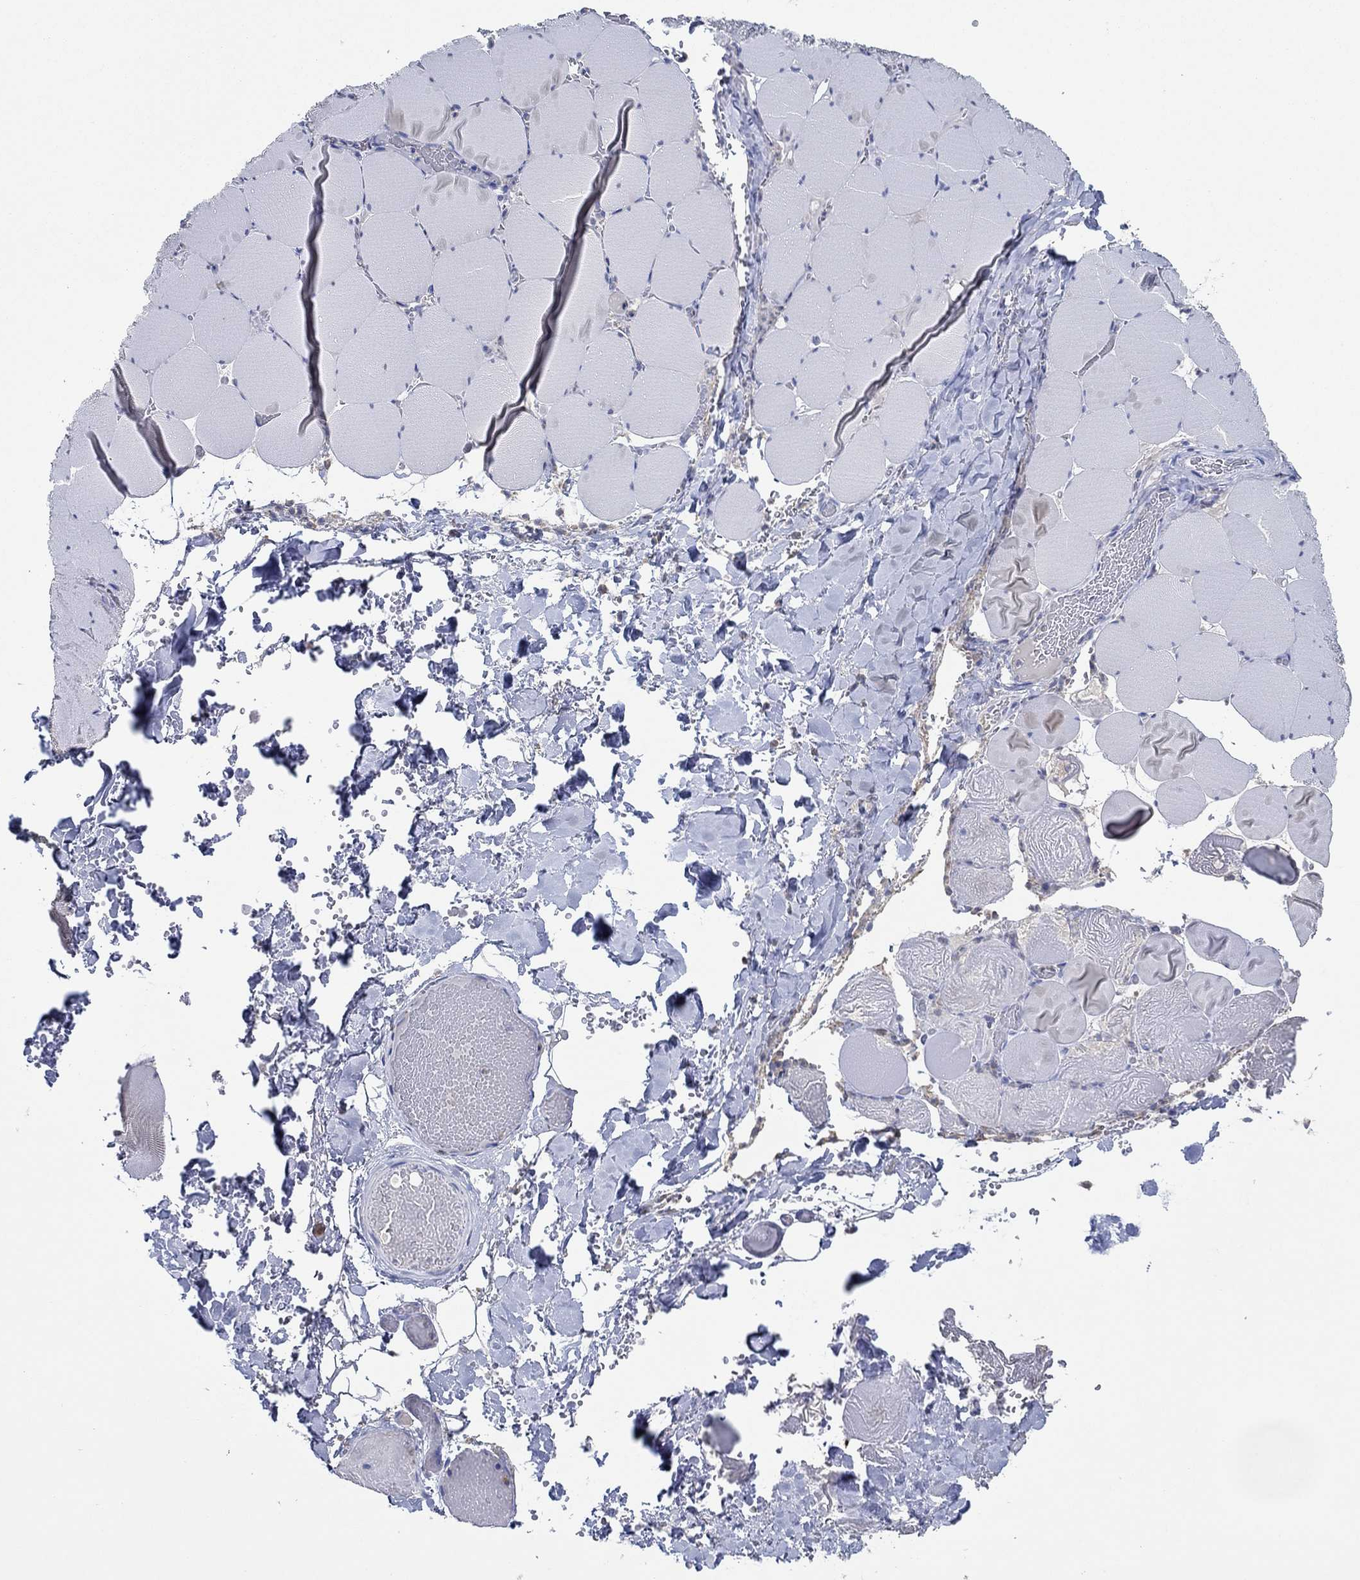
{"staining": {"intensity": "negative", "quantity": "none", "location": "none"}, "tissue": "skeletal muscle", "cell_type": "Myocytes", "image_type": "normal", "snomed": [{"axis": "morphology", "description": "Normal tissue, NOS"}, {"axis": "morphology", "description": "Malignant melanoma, Metastatic site"}, {"axis": "topography", "description": "Skeletal muscle"}], "caption": "Photomicrograph shows no protein staining in myocytes of unremarkable skeletal muscle.", "gene": "CPM", "patient": {"sex": "male", "age": 50}}